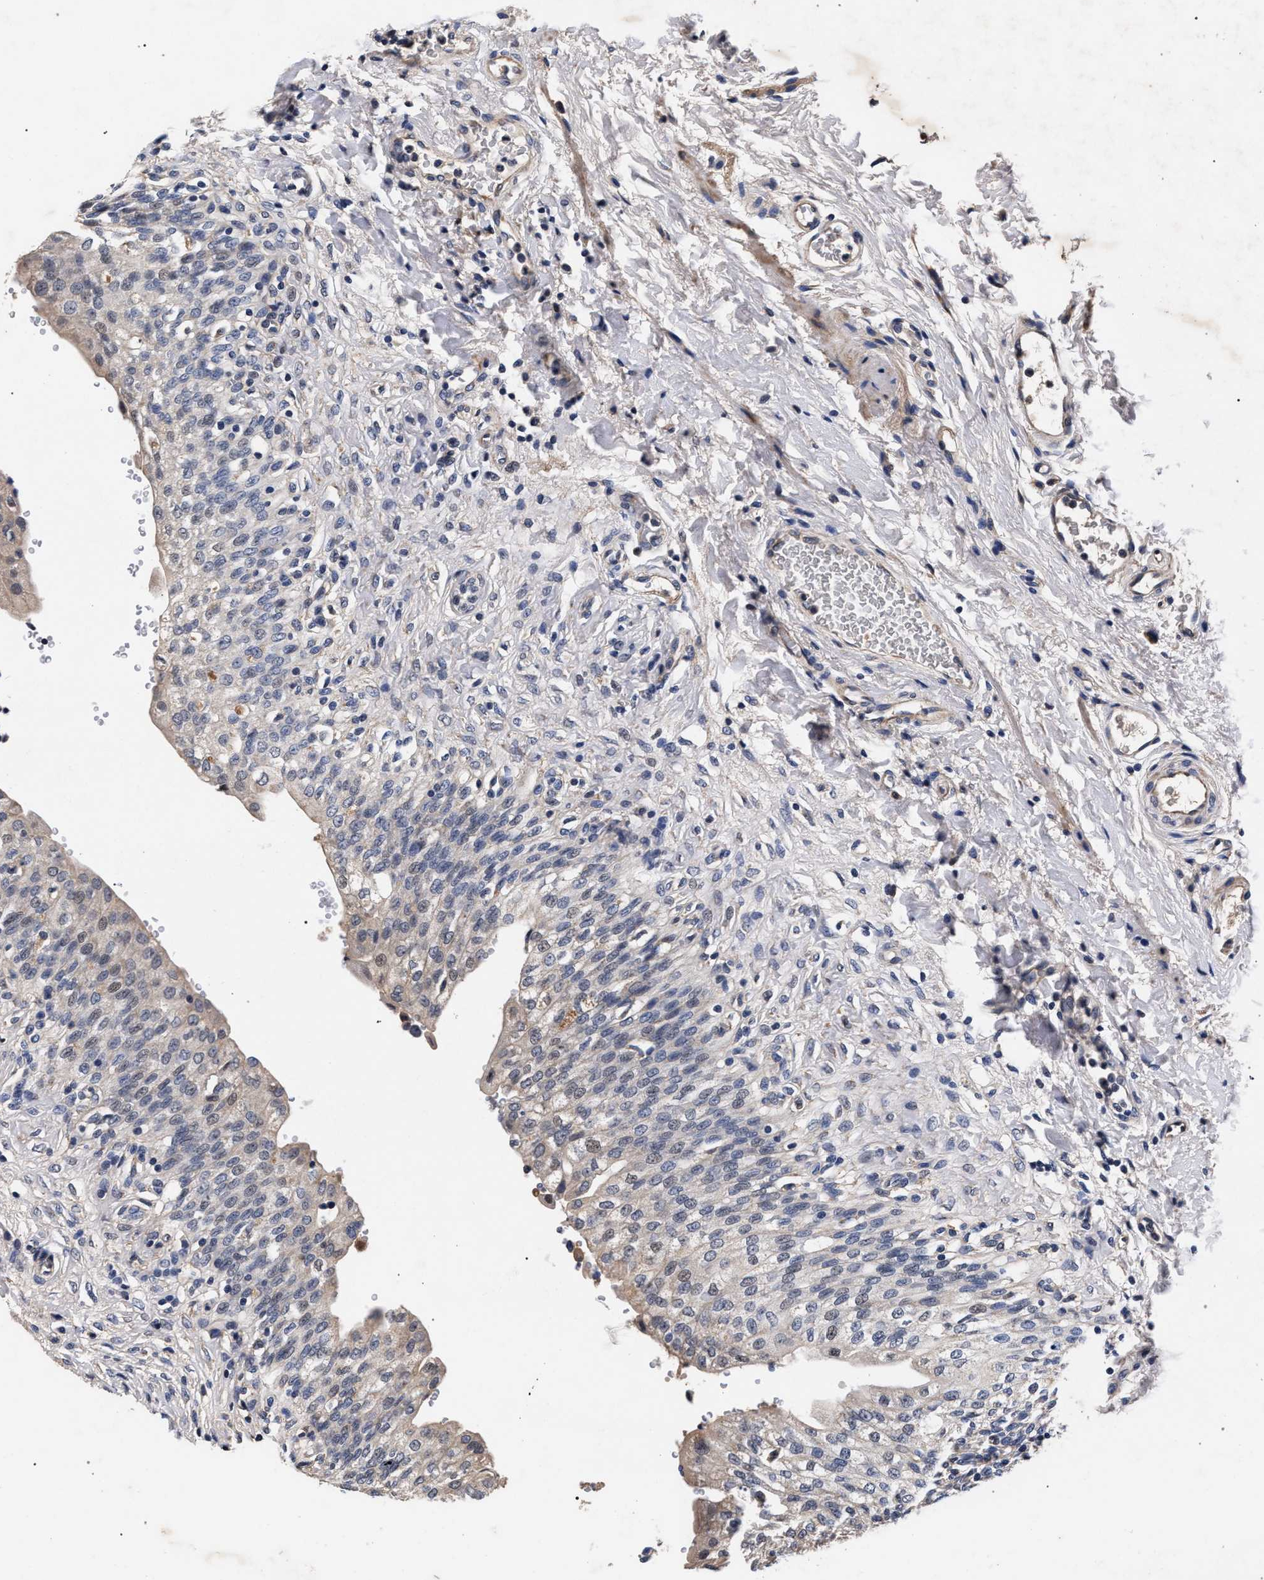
{"staining": {"intensity": "moderate", "quantity": "<25%", "location": "cytoplasmic/membranous,nuclear"}, "tissue": "urinary bladder", "cell_type": "Urothelial cells", "image_type": "normal", "snomed": [{"axis": "morphology", "description": "Urothelial carcinoma, High grade"}, {"axis": "topography", "description": "Urinary bladder"}], "caption": "About <25% of urothelial cells in unremarkable human urinary bladder display moderate cytoplasmic/membranous,nuclear protein positivity as visualized by brown immunohistochemical staining.", "gene": "CFAP95", "patient": {"sex": "male", "age": 46}}